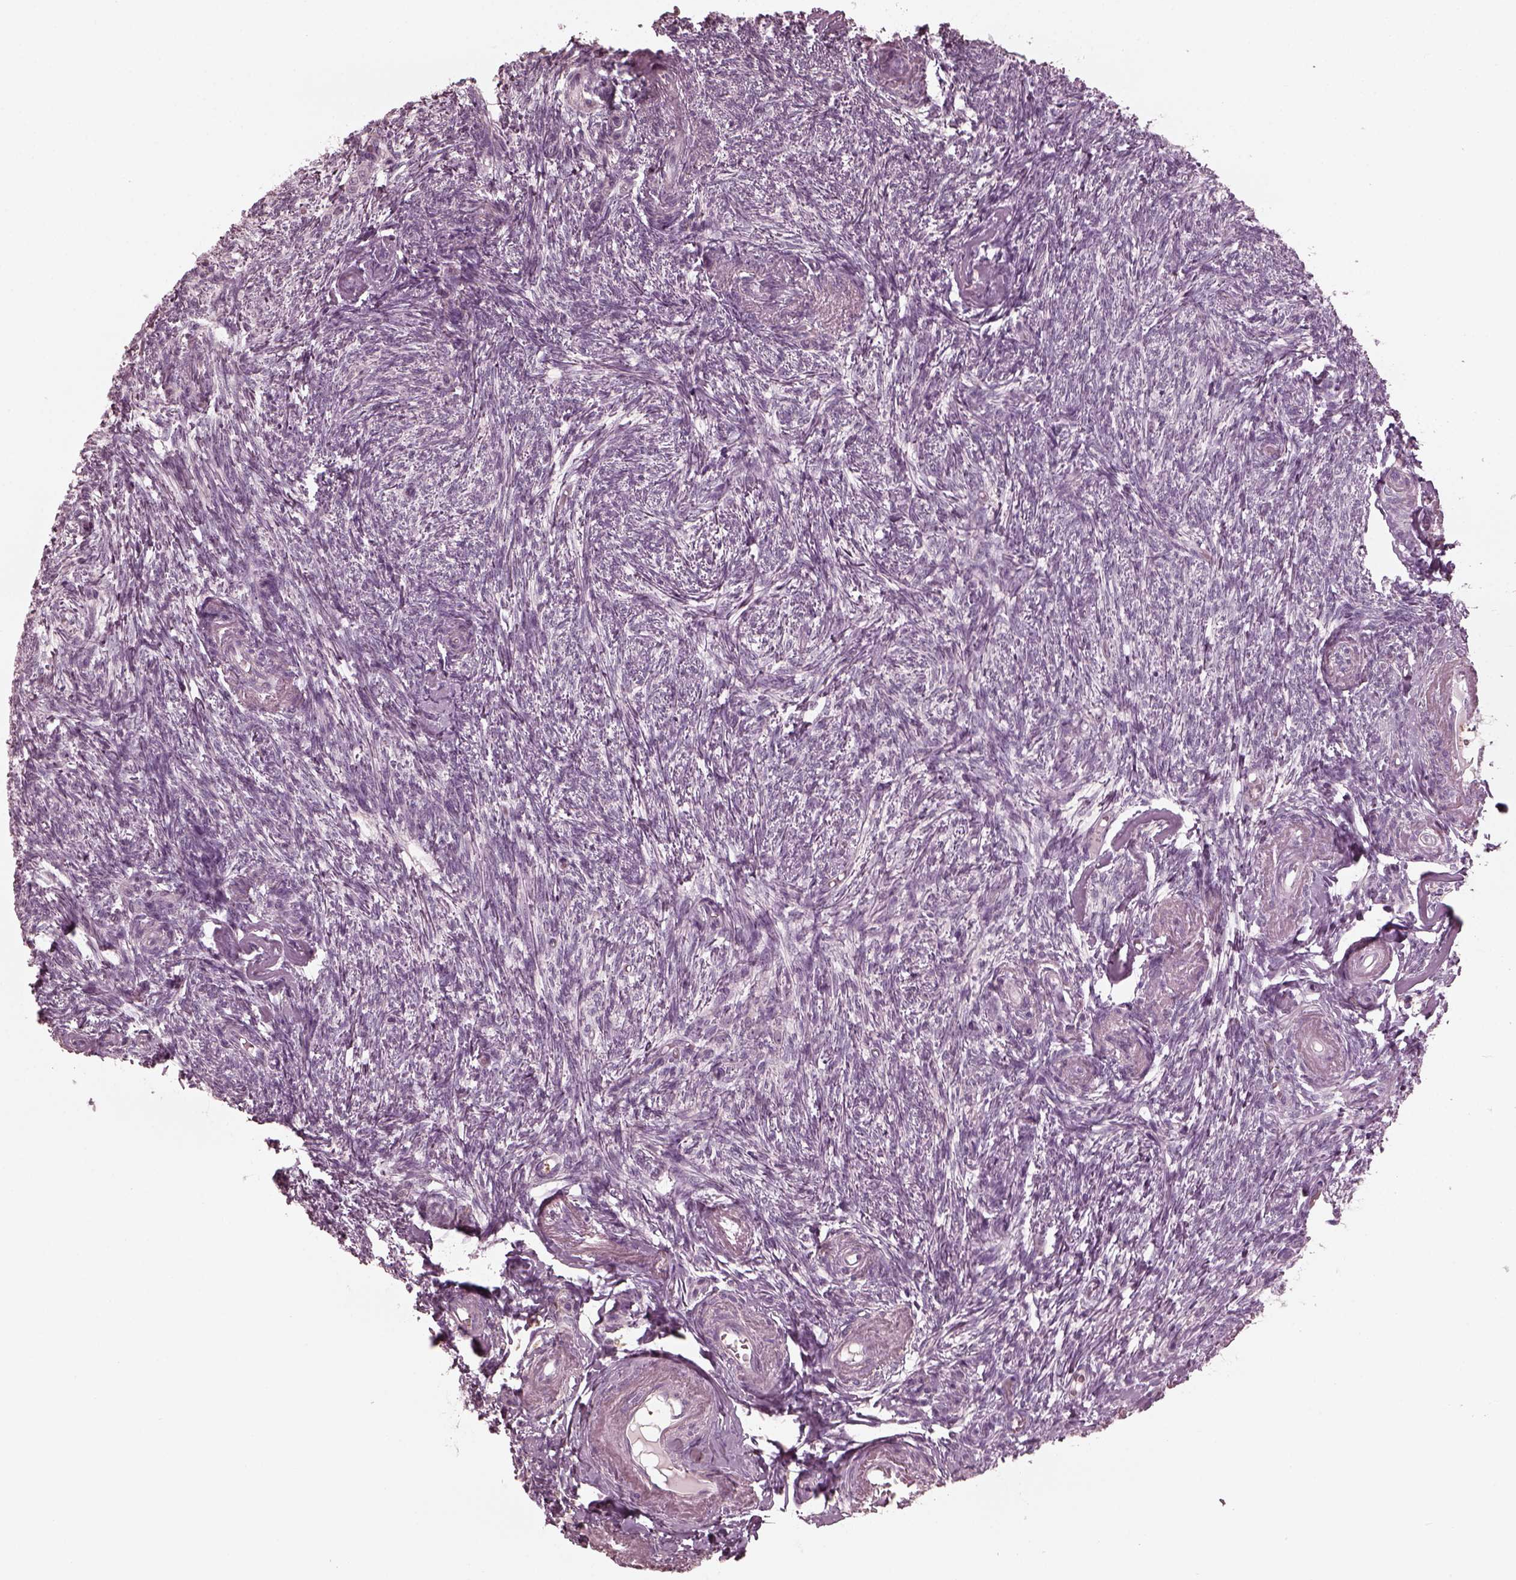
{"staining": {"intensity": "negative", "quantity": "none", "location": "none"}, "tissue": "ovary", "cell_type": "Follicle cells", "image_type": "normal", "snomed": [{"axis": "morphology", "description": "Normal tissue, NOS"}, {"axis": "topography", "description": "Ovary"}], "caption": "A photomicrograph of ovary stained for a protein exhibits no brown staining in follicle cells.", "gene": "PSTPIP2", "patient": {"sex": "female", "age": 72}}